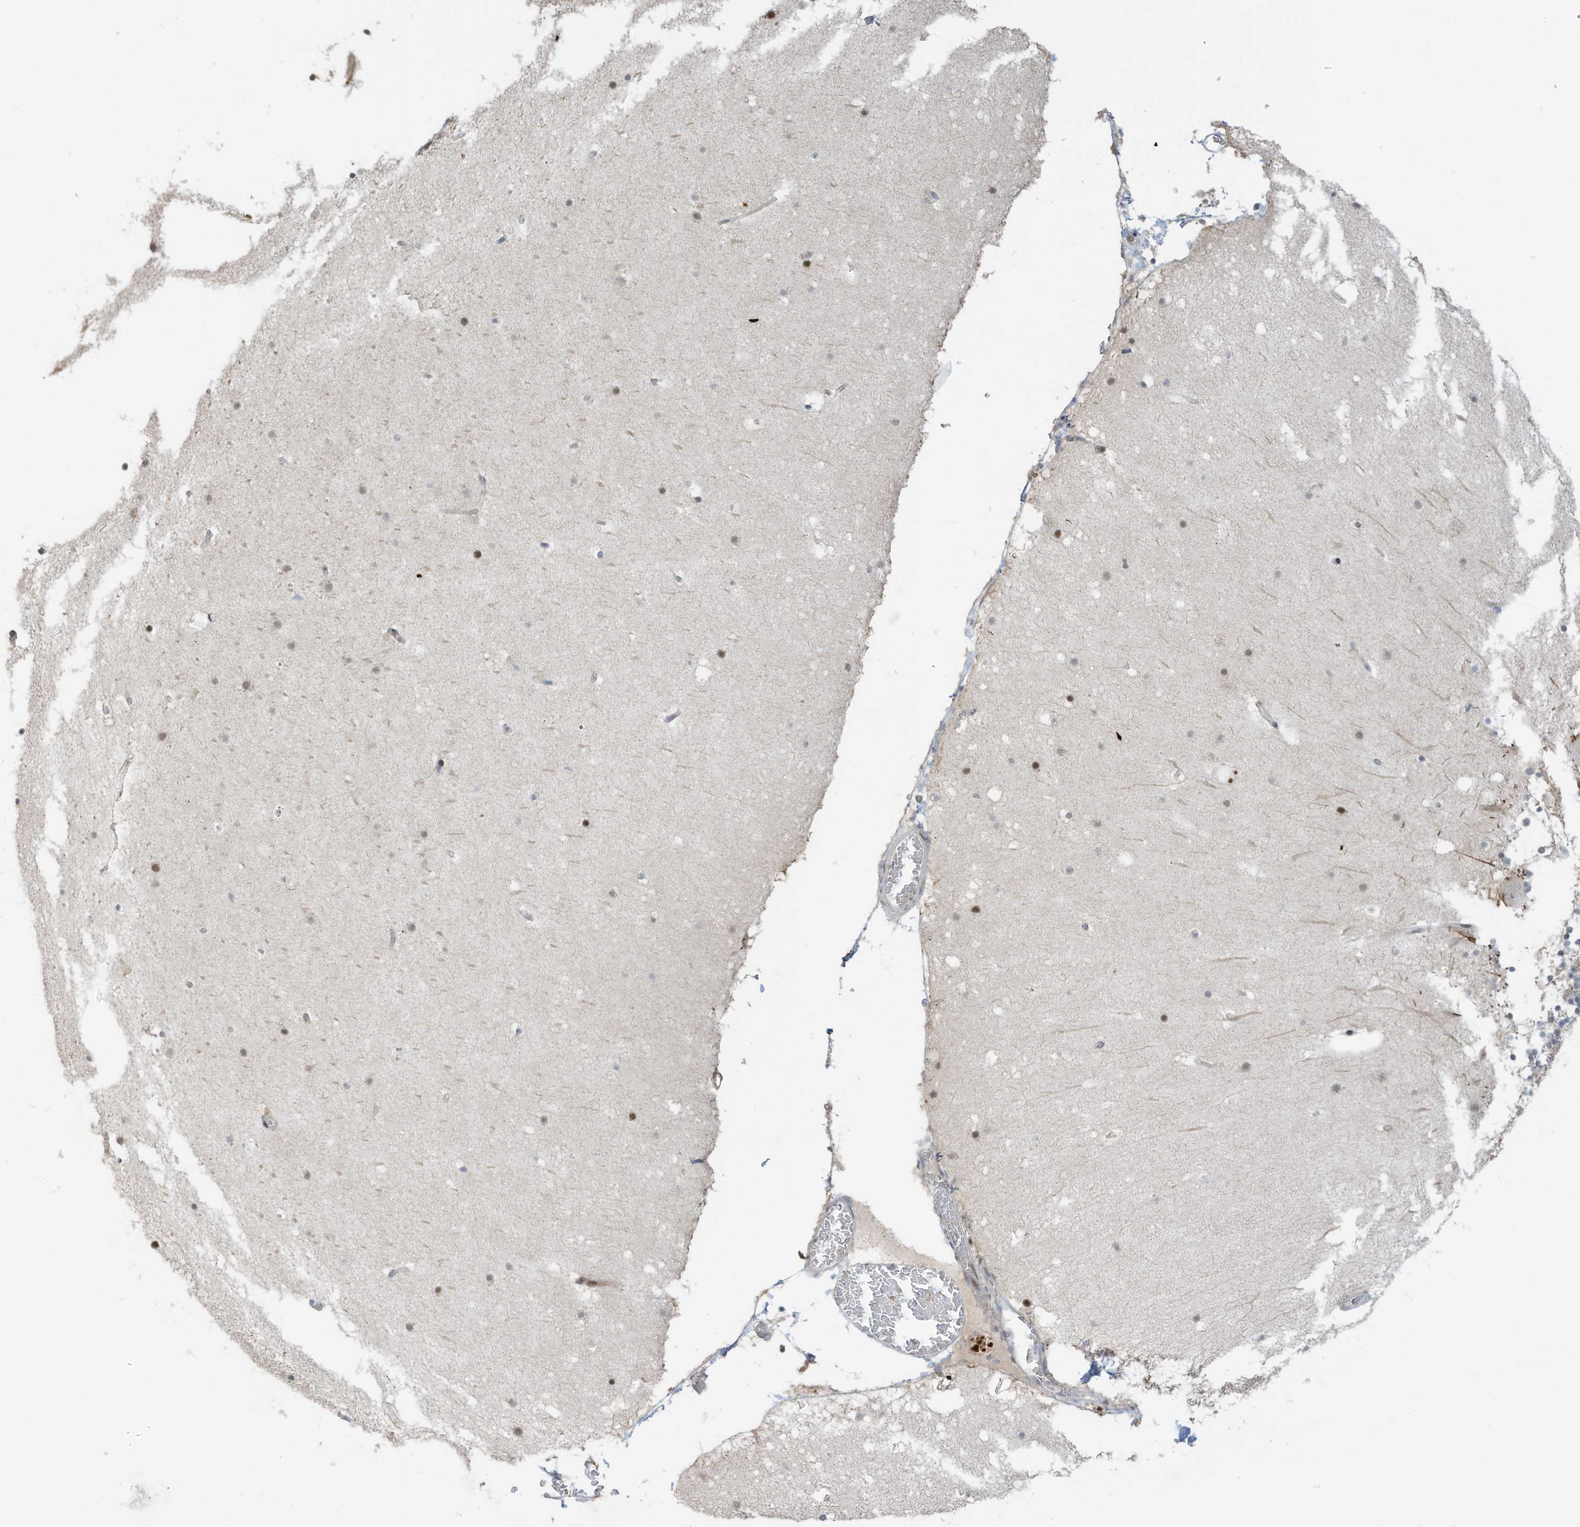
{"staining": {"intensity": "negative", "quantity": "none", "location": "none"}, "tissue": "cerebellum", "cell_type": "Cells in granular layer", "image_type": "normal", "snomed": [{"axis": "morphology", "description": "Normal tissue, NOS"}, {"axis": "topography", "description": "Cerebellum"}], "caption": "This image is of unremarkable cerebellum stained with IHC to label a protein in brown with the nuclei are counter-stained blue. There is no staining in cells in granular layer. (DAB immunohistochemistry visualized using brightfield microscopy, high magnification).", "gene": "ZCWPW2", "patient": {"sex": "male", "age": 57}}